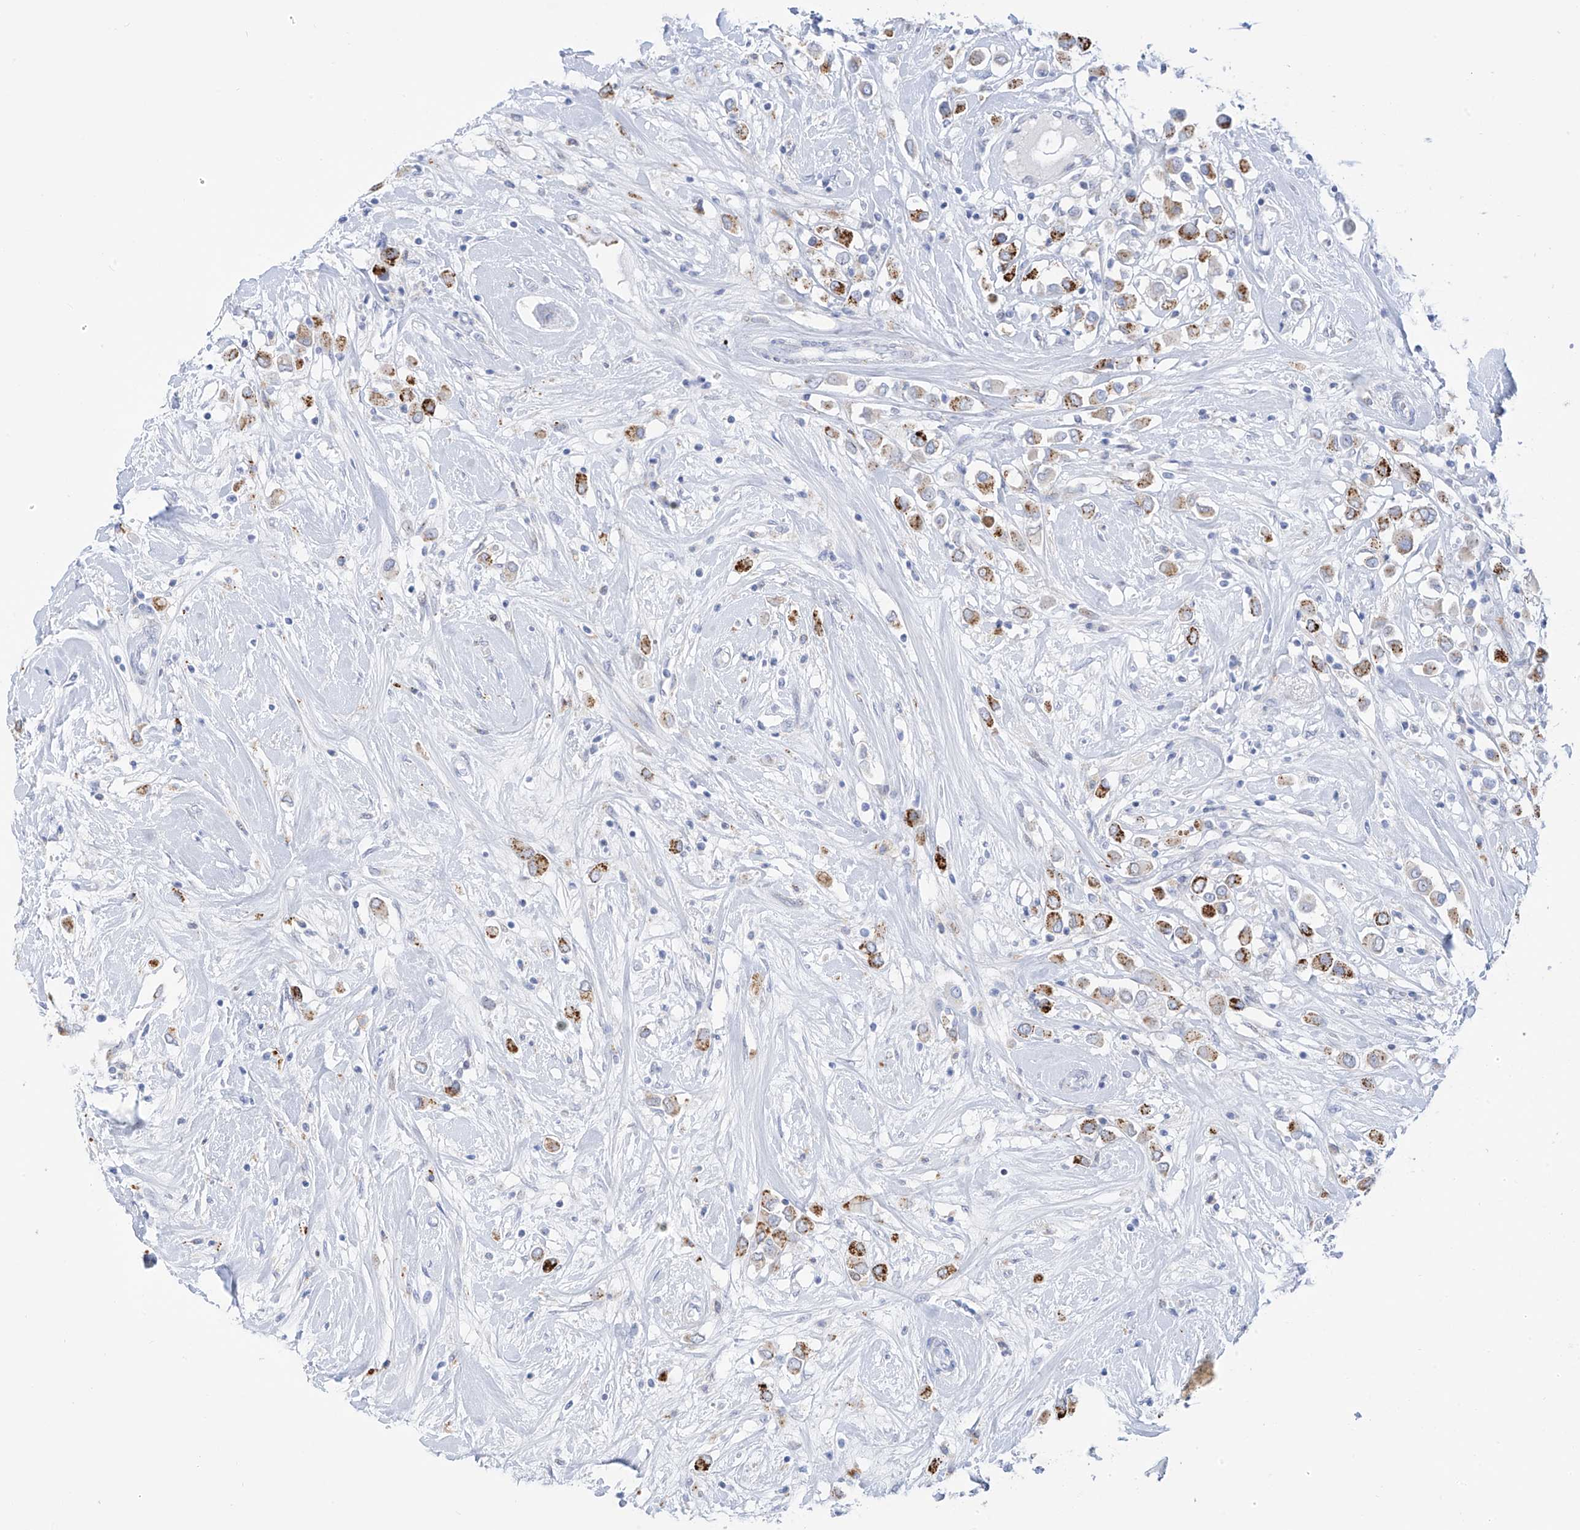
{"staining": {"intensity": "moderate", "quantity": "25%-75%", "location": "cytoplasmic/membranous"}, "tissue": "breast cancer", "cell_type": "Tumor cells", "image_type": "cancer", "snomed": [{"axis": "morphology", "description": "Duct carcinoma"}, {"axis": "topography", "description": "Breast"}], "caption": "A brown stain shows moderate cytoplasmic/membranous staining of a protein in breast cancer (intraductal carcinoma) tumor cells.", "gene": "PSPH", "patient": {"sex": "female", "age": 61}}